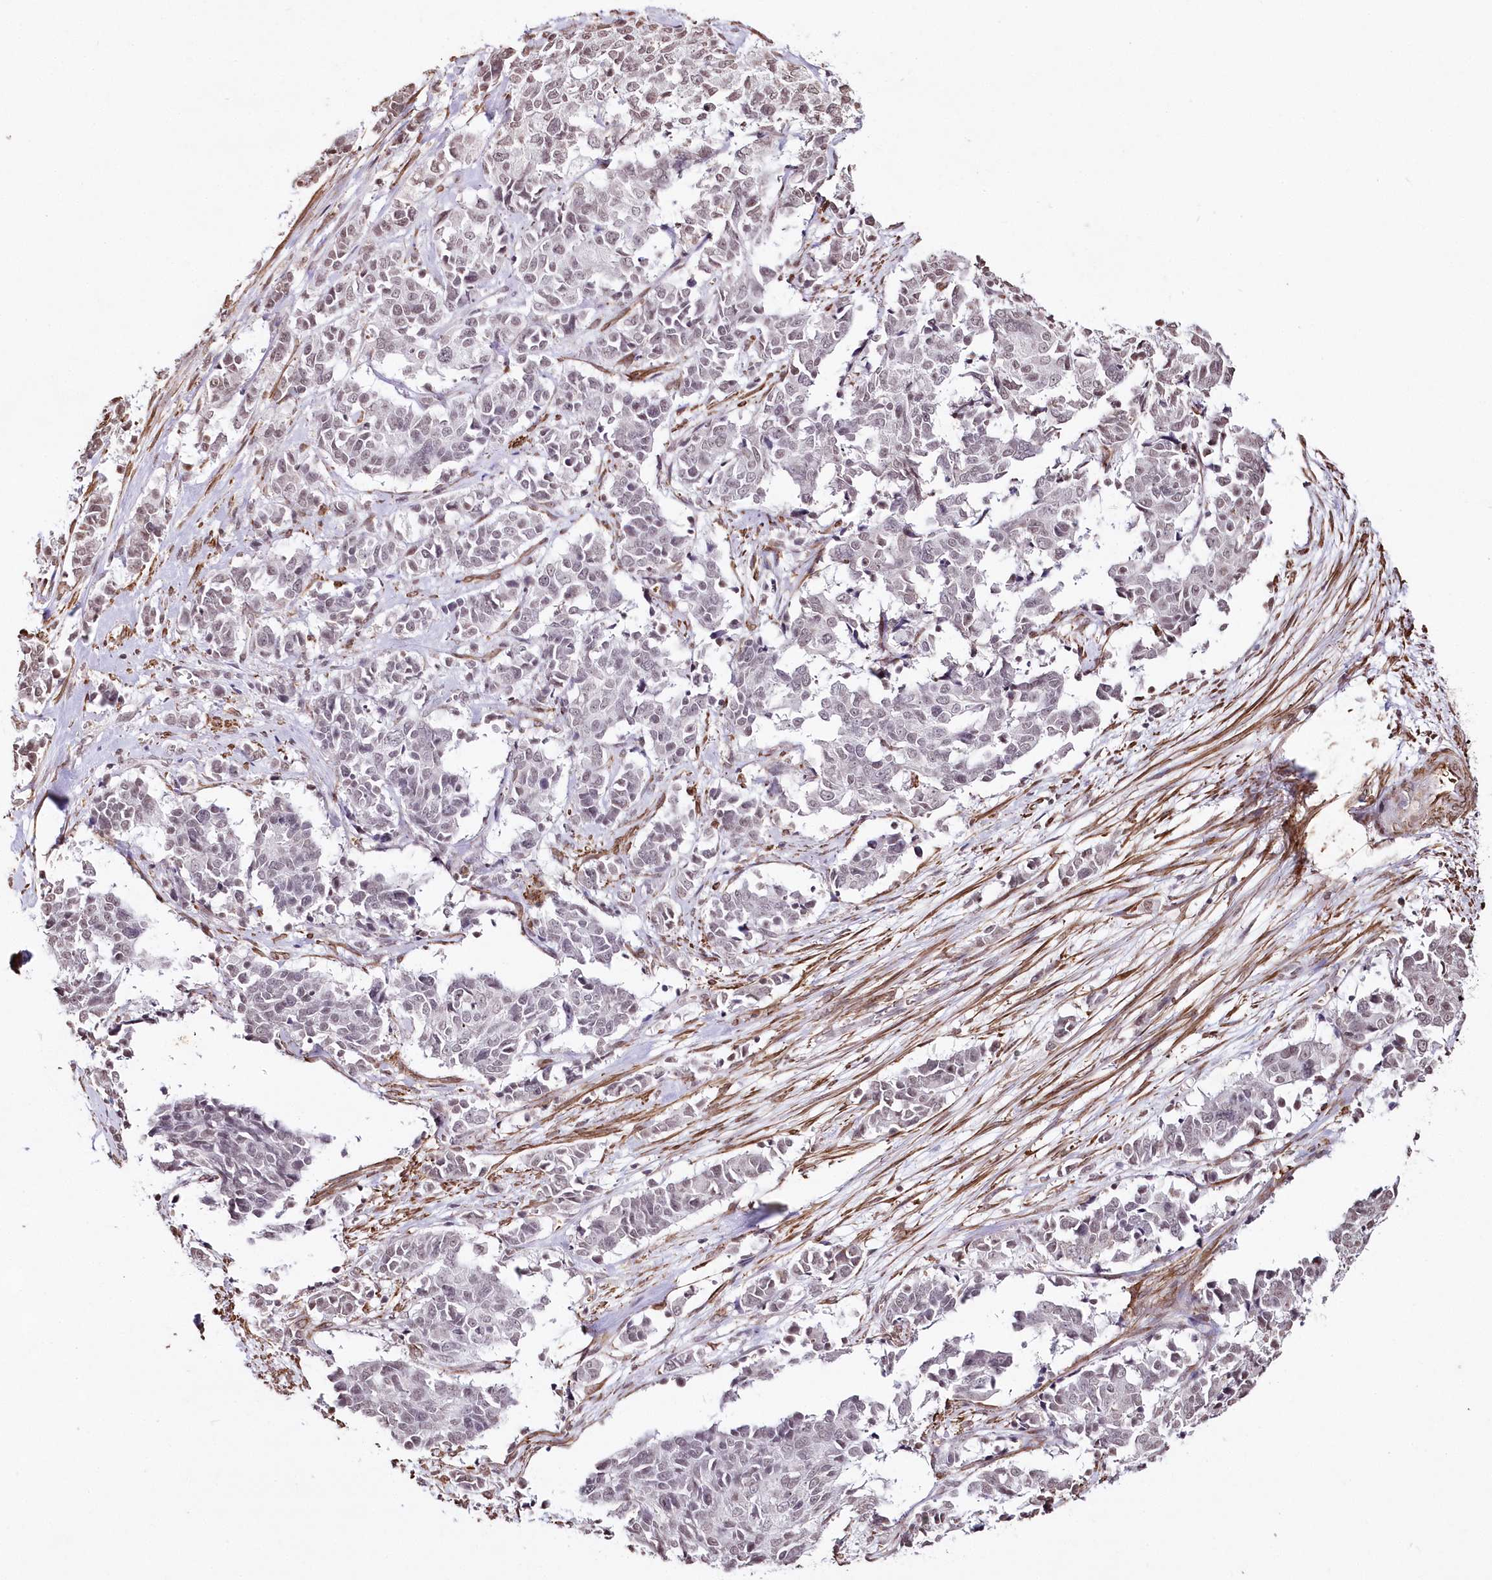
{"staining": {"intensity": "negative", "quantity": "none", "location": "none"}, "tissue": "cervical cancer", "cell_type": "Tumor cells", "image_type": "cancer", "snomed": [{"axis": "morphology", "description": "Normal tissue, NOS"}, {"axis": "morphology", "description": "Squamous cell carcinoma, NOS"}, {"axis": "topography", "description": "Cervix"}], "caption": "Histopathology image shows no protein positivity in tumor cells of squamous cell carcinoma (cervical) tissue.", "gene": "RBM27", "patient": {"sex": "female", "age": 35}}